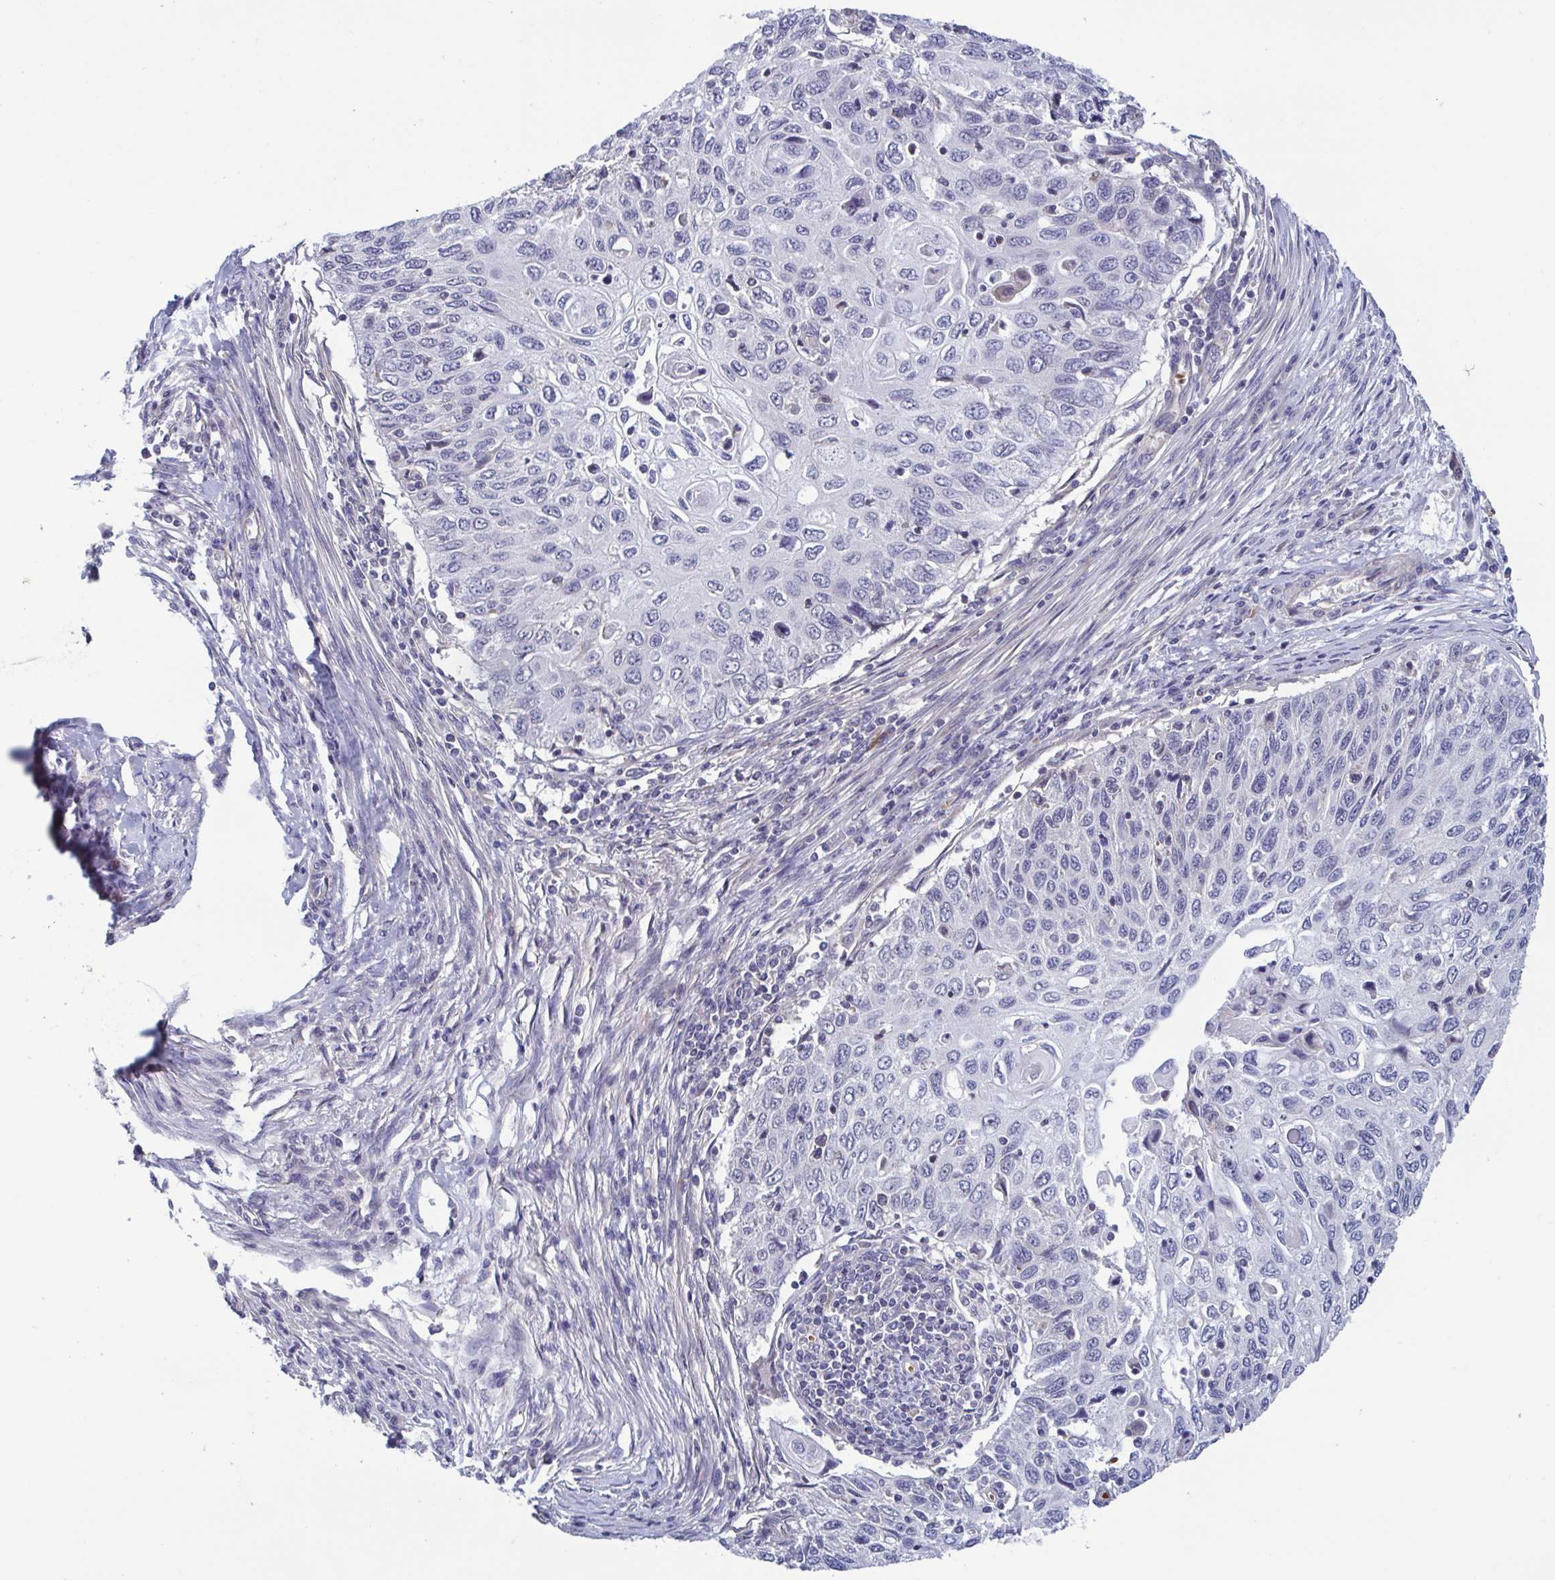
{"staining": {"intensity": "negative", "quantity": "none", "location": "none"}, "tissue": "cervical cancer", "cell_type": "Tumor cells", "image_type": "cancer", "snomed": [{"axis": "morphology", "description": "Squamous cell carcinoma, NOS"}, {"axis": "topography", "description": "Cervix"}], "caption": "High magnification brightfield microscopy of cervical squamous cell carcinoma stained with DAB (3,3'-diaminobenzidine) (brown) and counterstained with hematoxylin (blue): tumor cells show no significant positivity. (DAB (3,3'-diaminobenzidine) IHC, high magnification).", "gene": "LRRC38", "patient": {"sex": "female", "age": 70}}